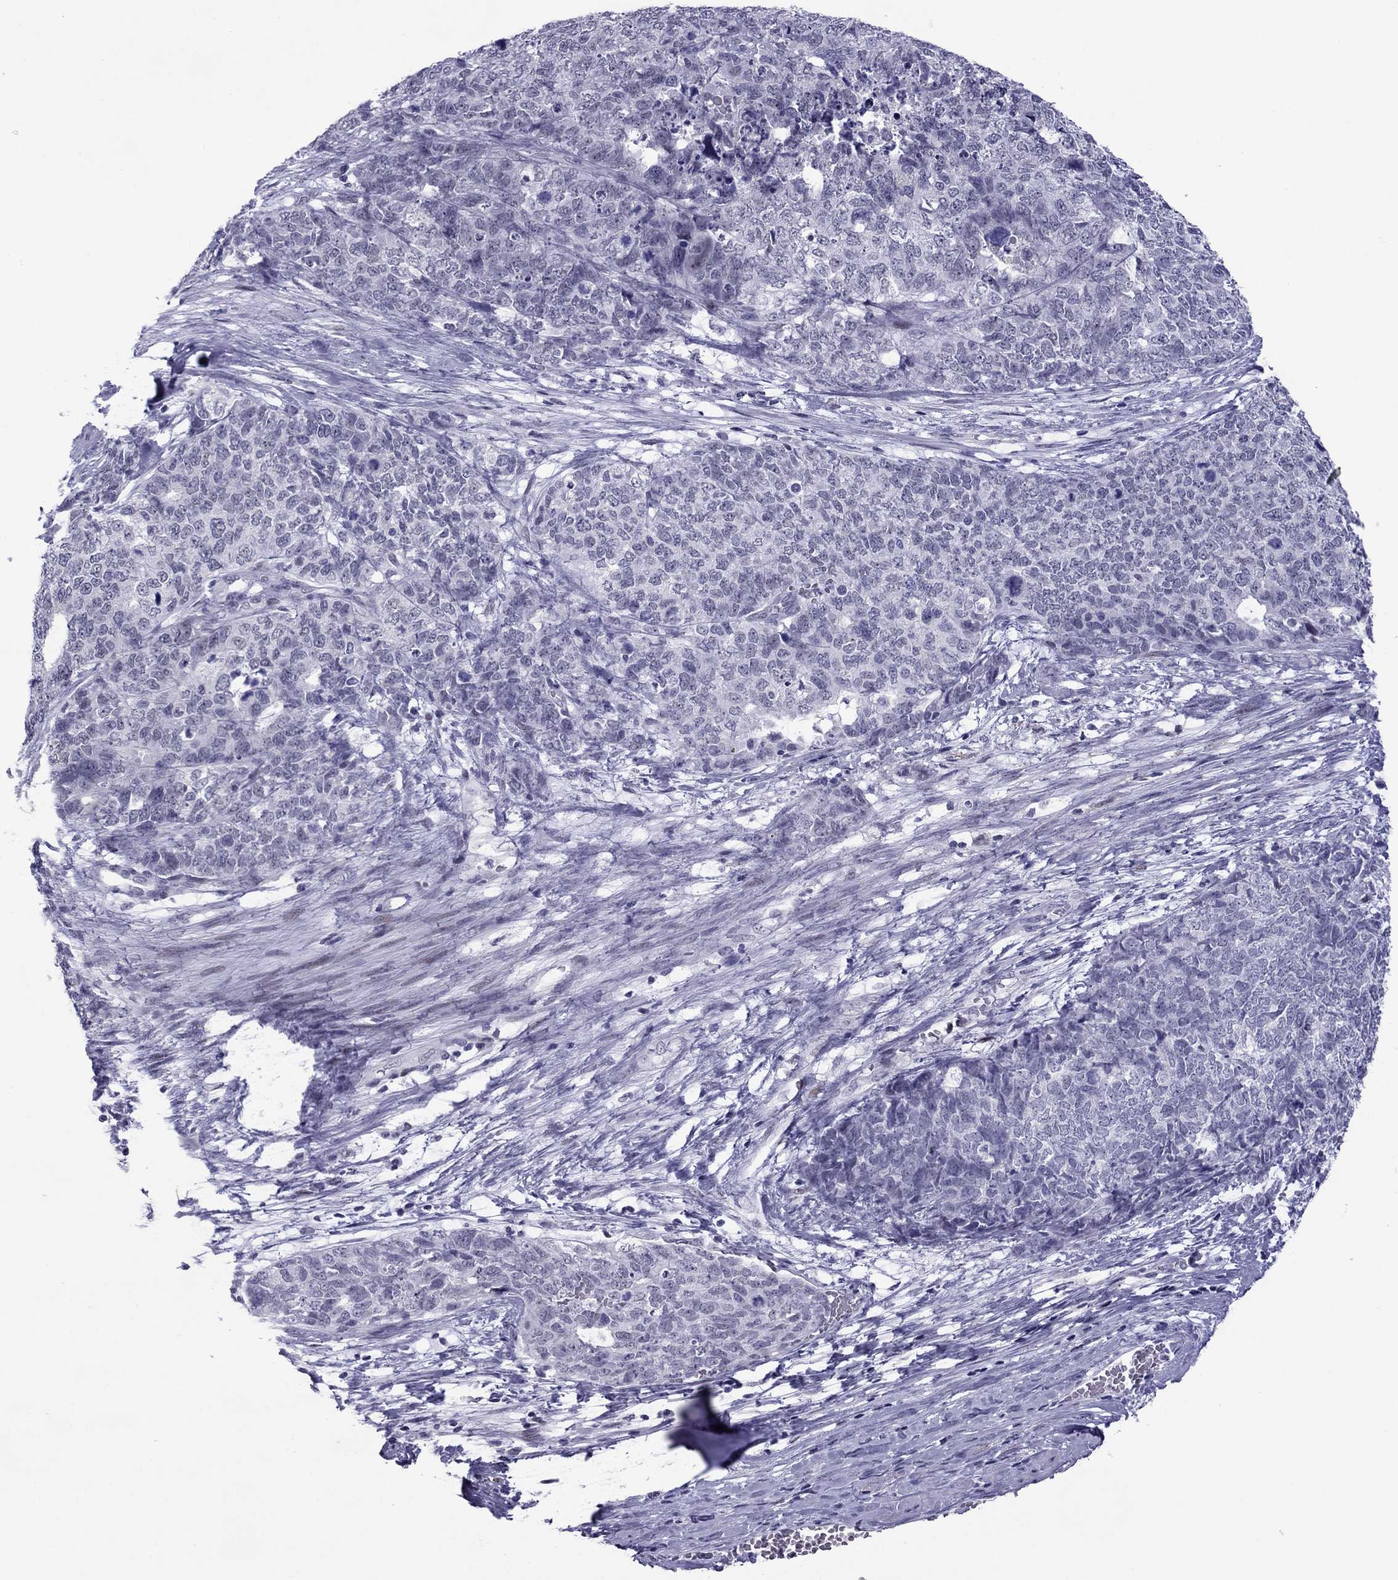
{"staining": {"intensity": "negative", "quantity": "none", "location": "none"}, "tissue": "cervical cancer", "cell_type": "Tumor cells", "image_type": "cancer", "snomed": [{"axis": "morphology", "description": "Squamous cell carcinoma, NOS"}, {"axis": "topography", "description": "Cervix"}], "caption": "Cervical cancer stained for a protein using immunohistochemistry reveals no positivity tumor cells.", "gene": "MYLK3", "patient": {"sex": "female", "age": 63}}